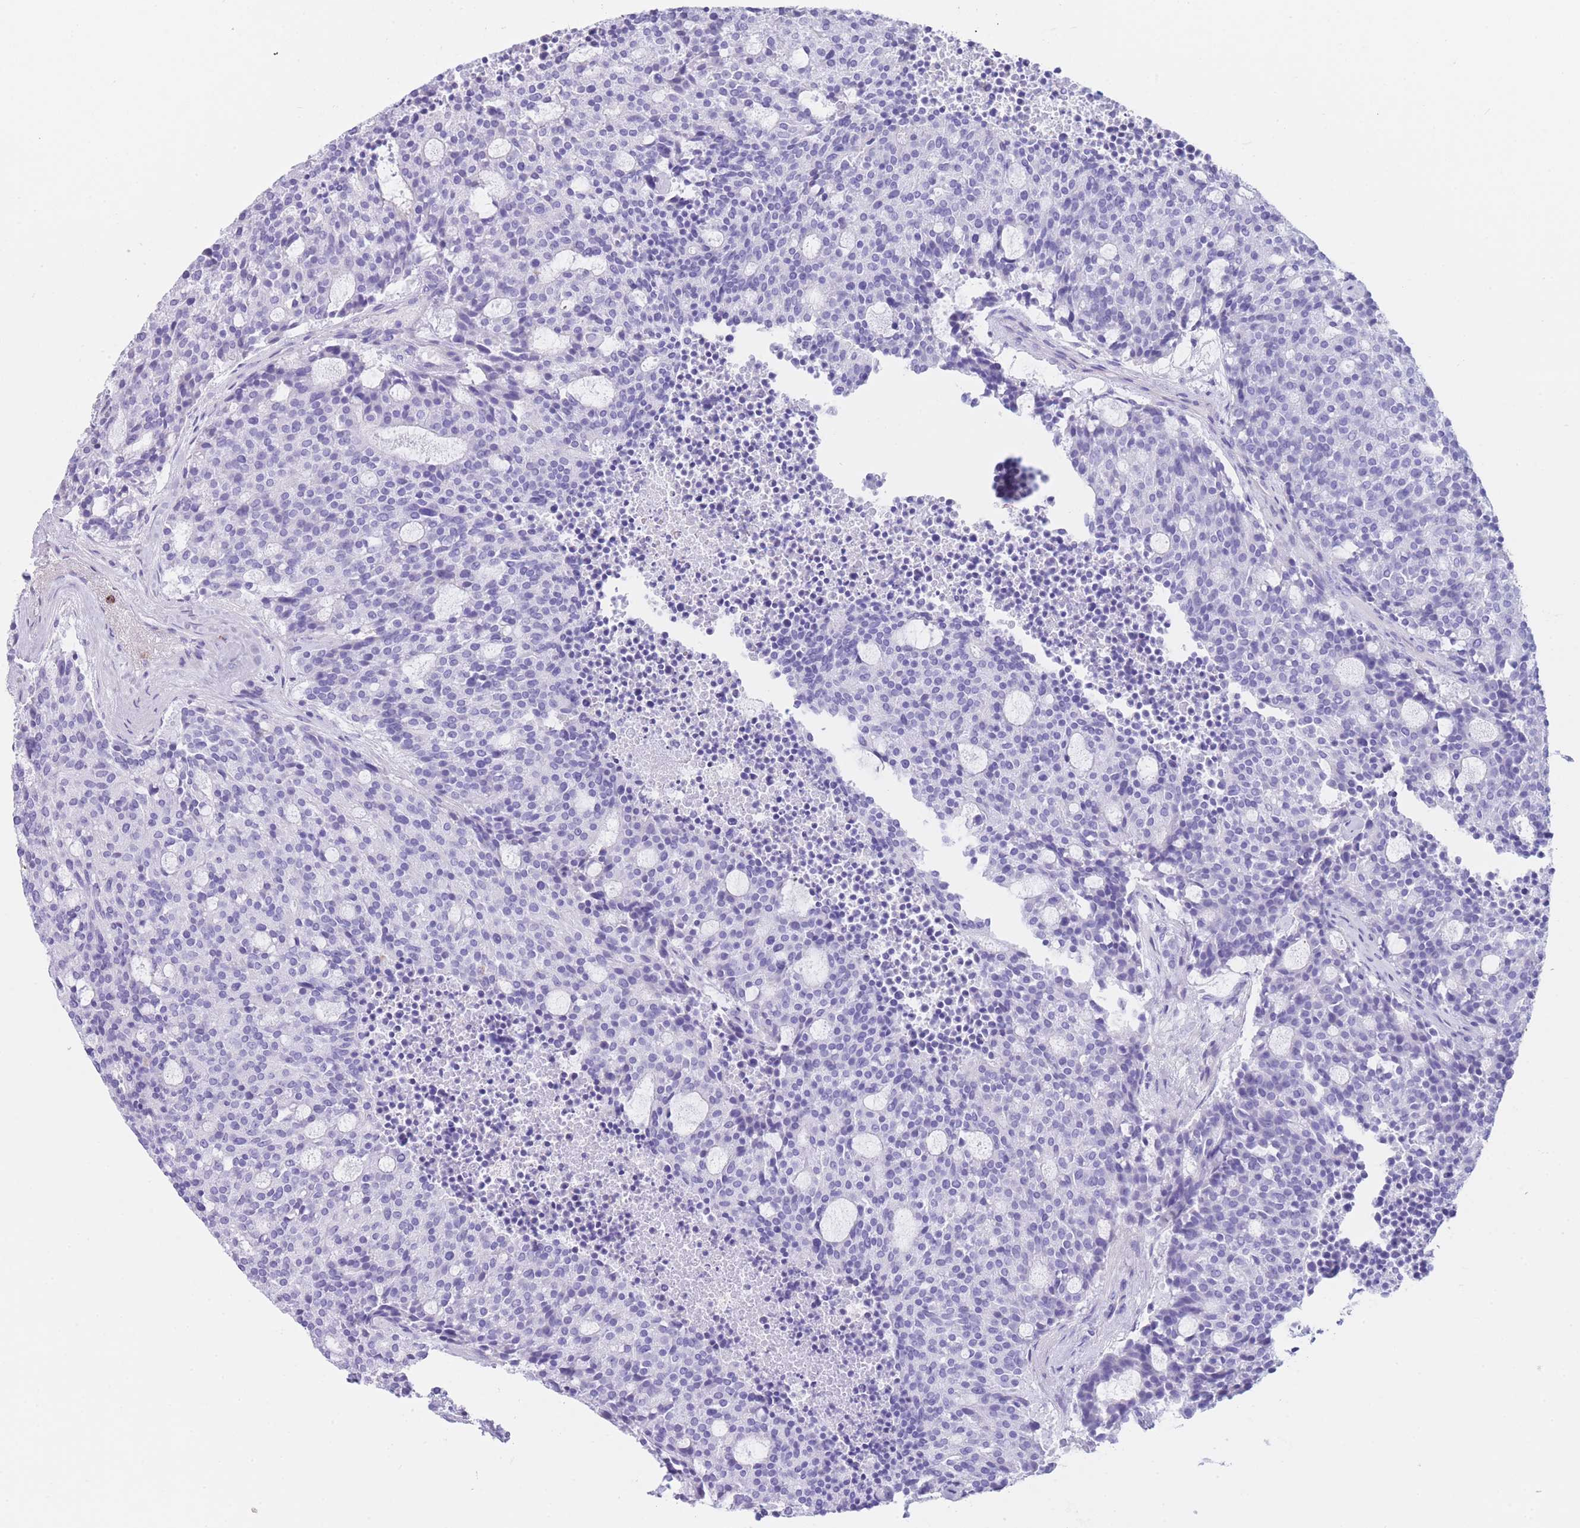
{"staining": {"intensity": "negative", "quantity": "none", "location": "none"}, "tissue": "carcinoid", "cell_type": "Tumor cells", "image_type": "cancer", "snomed": [{"axis": "morphology", "description": "Carcinoid, malignant, NOS"}, {"axis": "topography", "description": "Pancreas"}], "caption": "IHC micrograph of neoplastic tissue: human malignant carcinoid stained with DAB (3,3'-diaminobenzidine) reveals no significant protein staining in tumor cells. Nuclei are stained in blue.", "gene": "PLBD1", "patient": {"sex": "female", "age": 54}}